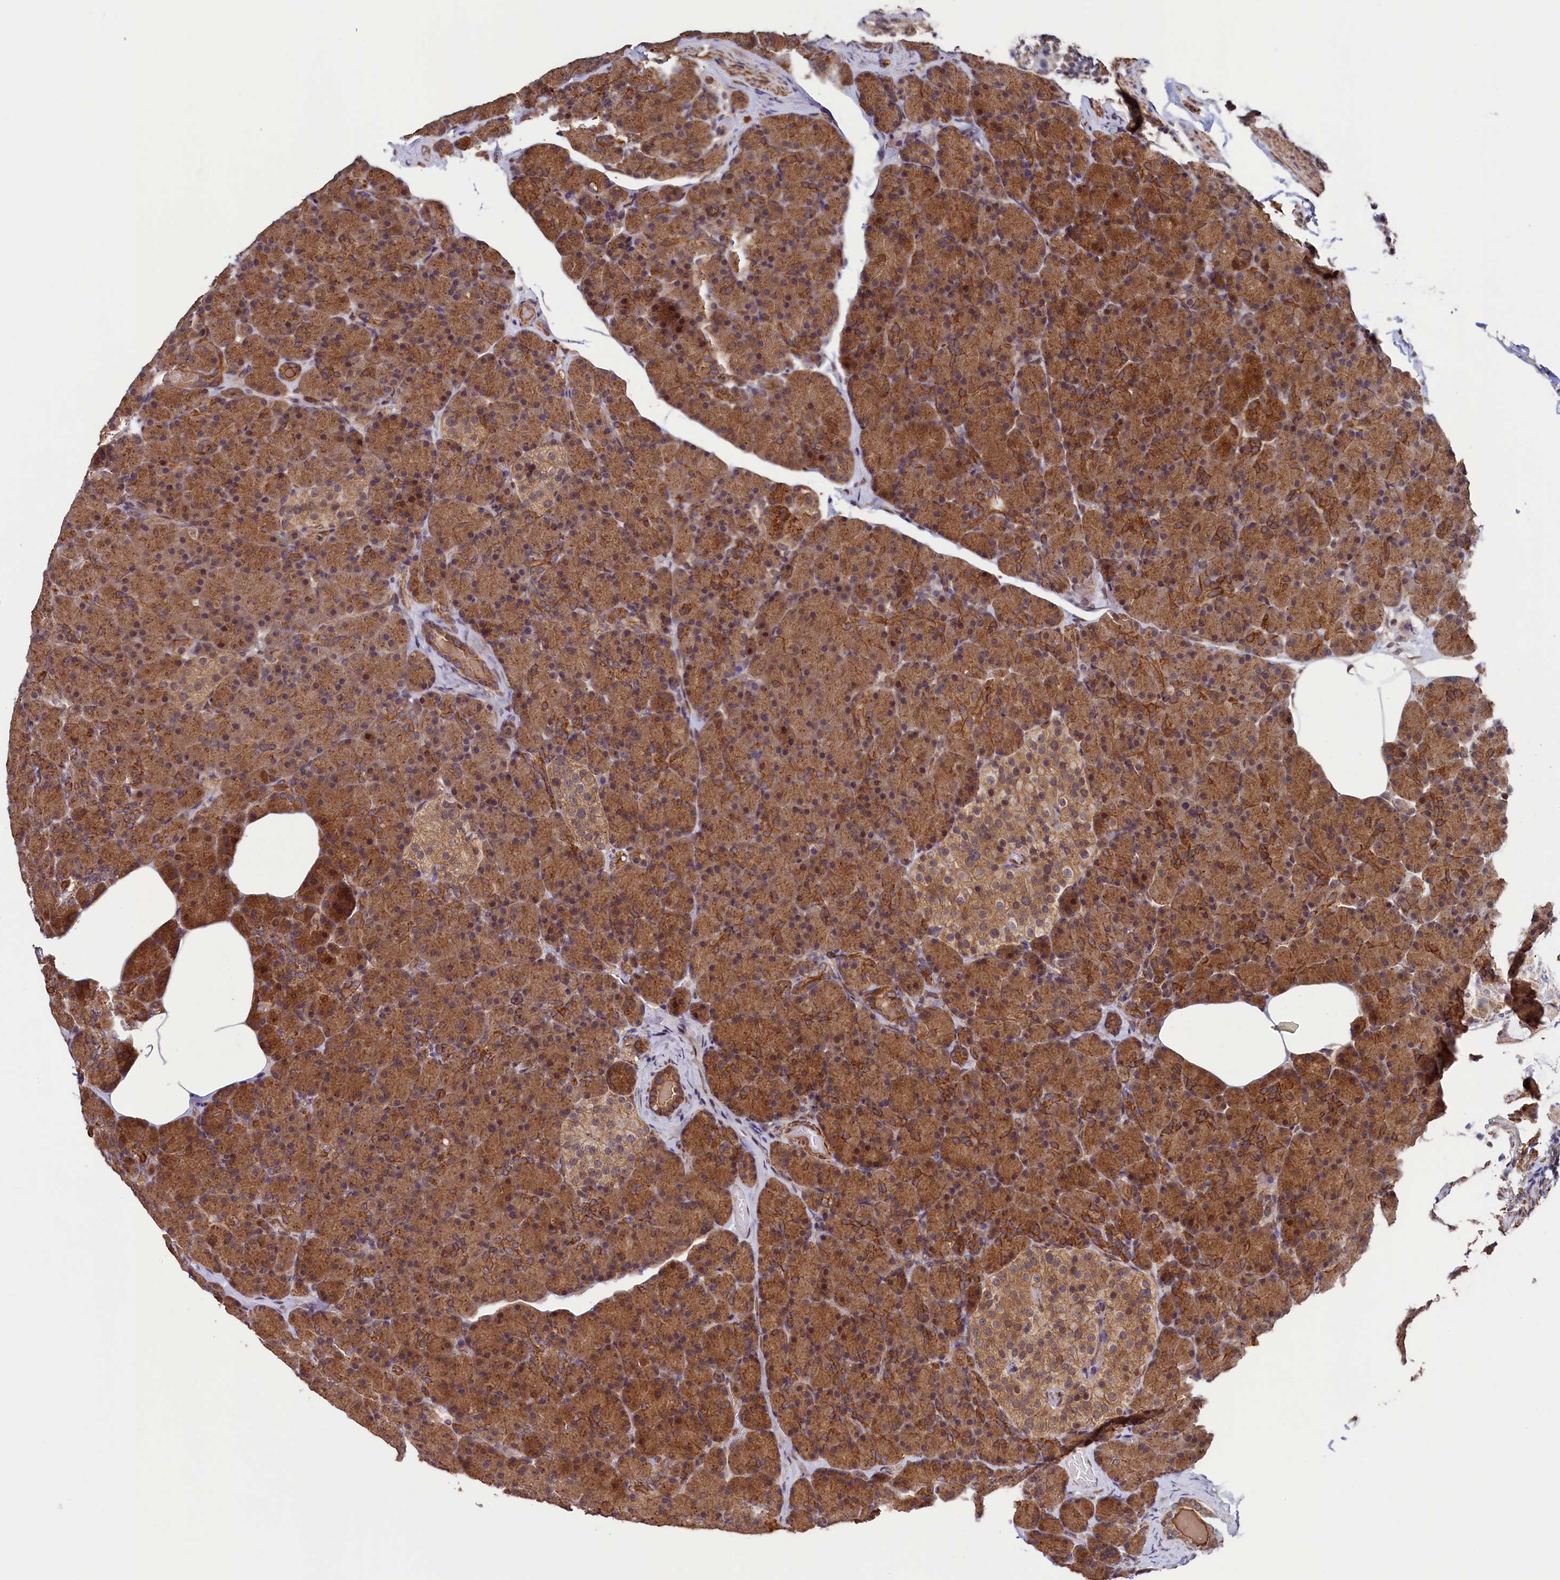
{"staining": {"intensity": "moderate", "quantity": ">75%", "location": "cytoplasmic/membranous,nuclear"}, "tissue": "pancreas", "cell_type": "Exocrine glandular cells", "image_type": "normal", "snomed": [{"axis": "morphology", "description": "Normal tissue, NOS"}, {"axis": "topography", "description": "Pancreas"}], "caption": "Approximately >75% of exocrine glandular cells in normal pancreas exhibit moderate cytoplasmic/membranous,nuclear protein expression as visualized by brown immunohistochemical staining.", "gene": "LEO1", "patient": {"sex": "female", "age": 43}}